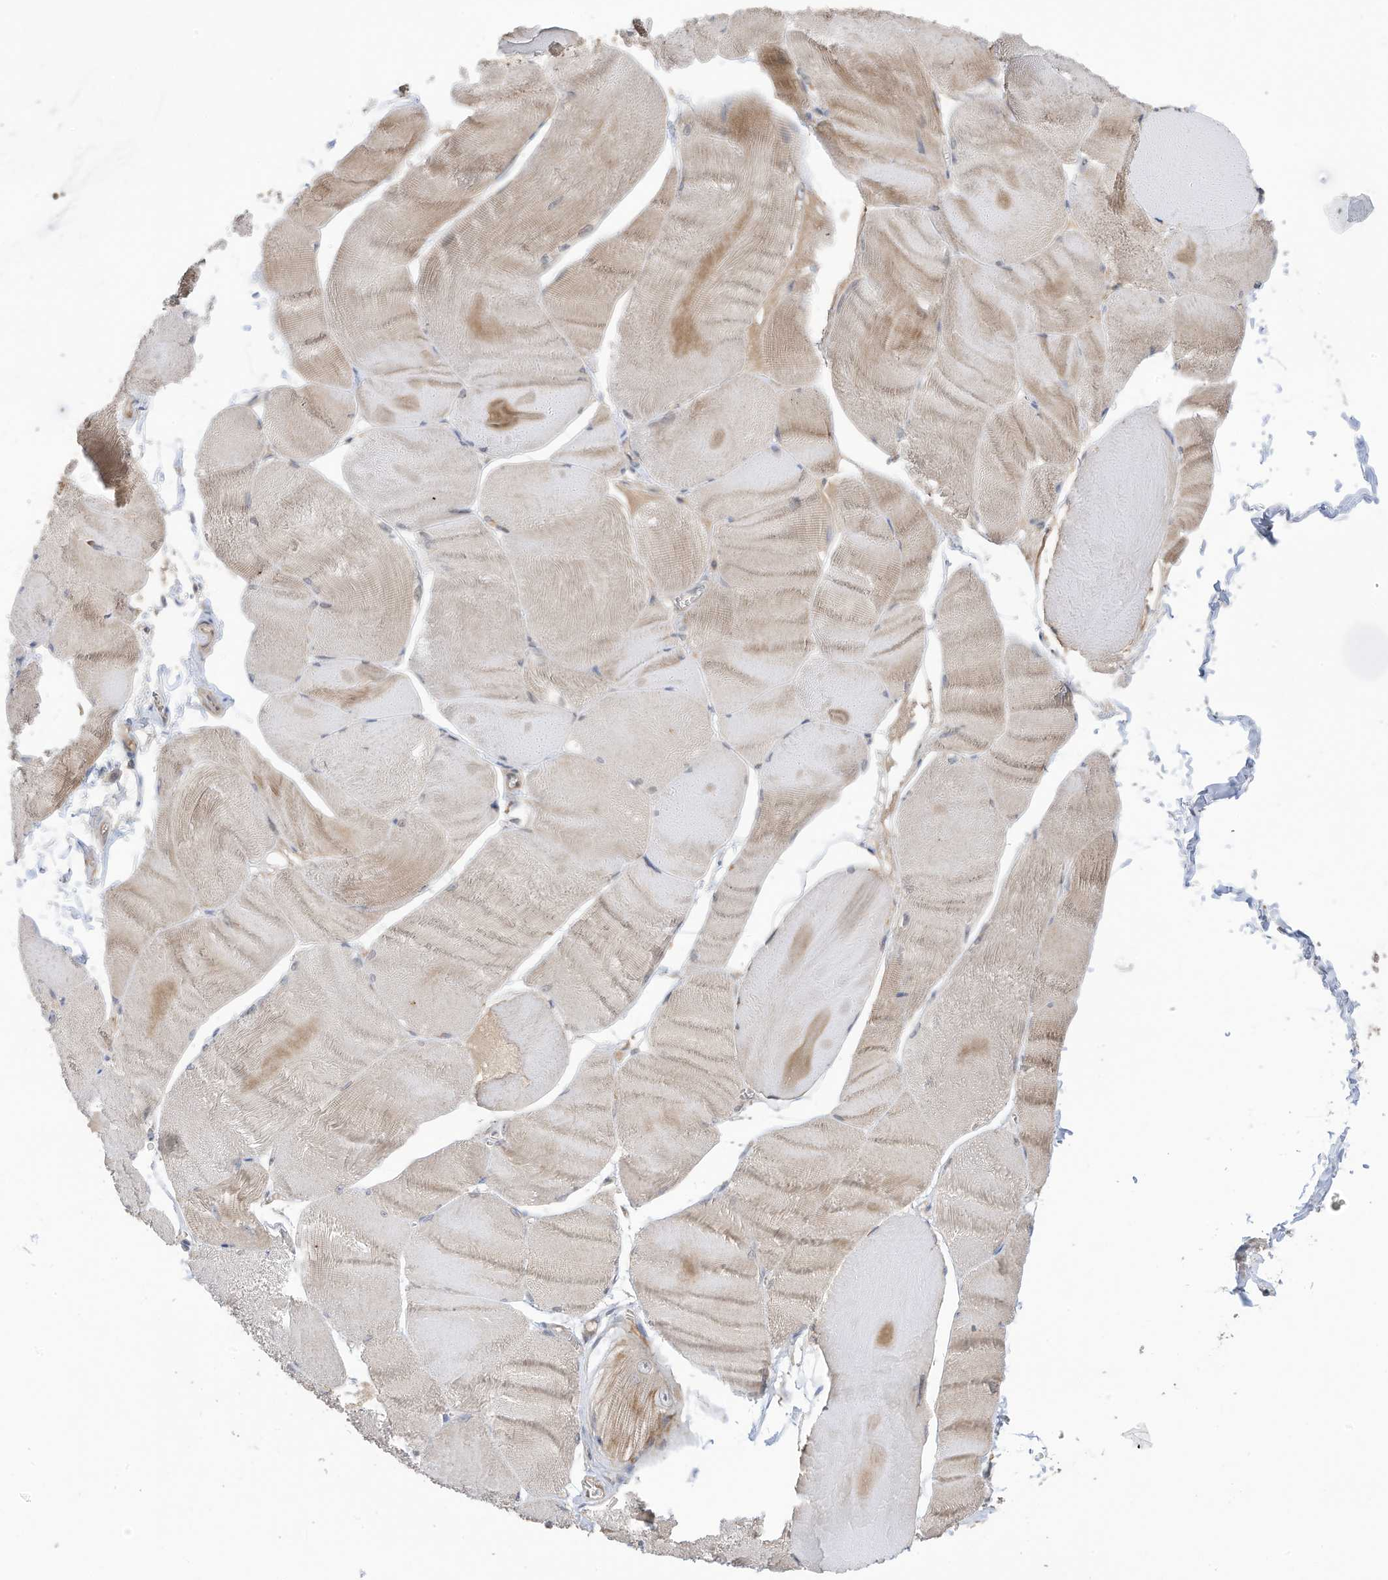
{"staining": {"intensity": "moderate", "quantity": "25%-75%", "location": "cytoplasmic/membranous"}, "tissue": "skeletal muscle", "cell_type": "Myocytes", "image_type": "normal", "snomed": [{"axis": "morphology", "description": "Normal tissue, NOS"}, {"axis": "morphology", "description": "Basal cell carcinoma"}, {"axis": "topography", "description": "Skeletal muscle"}], "caption": "The immunohistochemical stain shows moderate cytoplasmic/membranous positivity in myocytes of benign skeletal muscle. The staining was performed using DAB (3,3'-diaminobenzidine) to visualize the protein expression in brown, while the nuclei were stained in blue with hematoxylin (Magnification: 20x).", "gene": "REC8", "patient": {"sex": "female", "age": 64}}